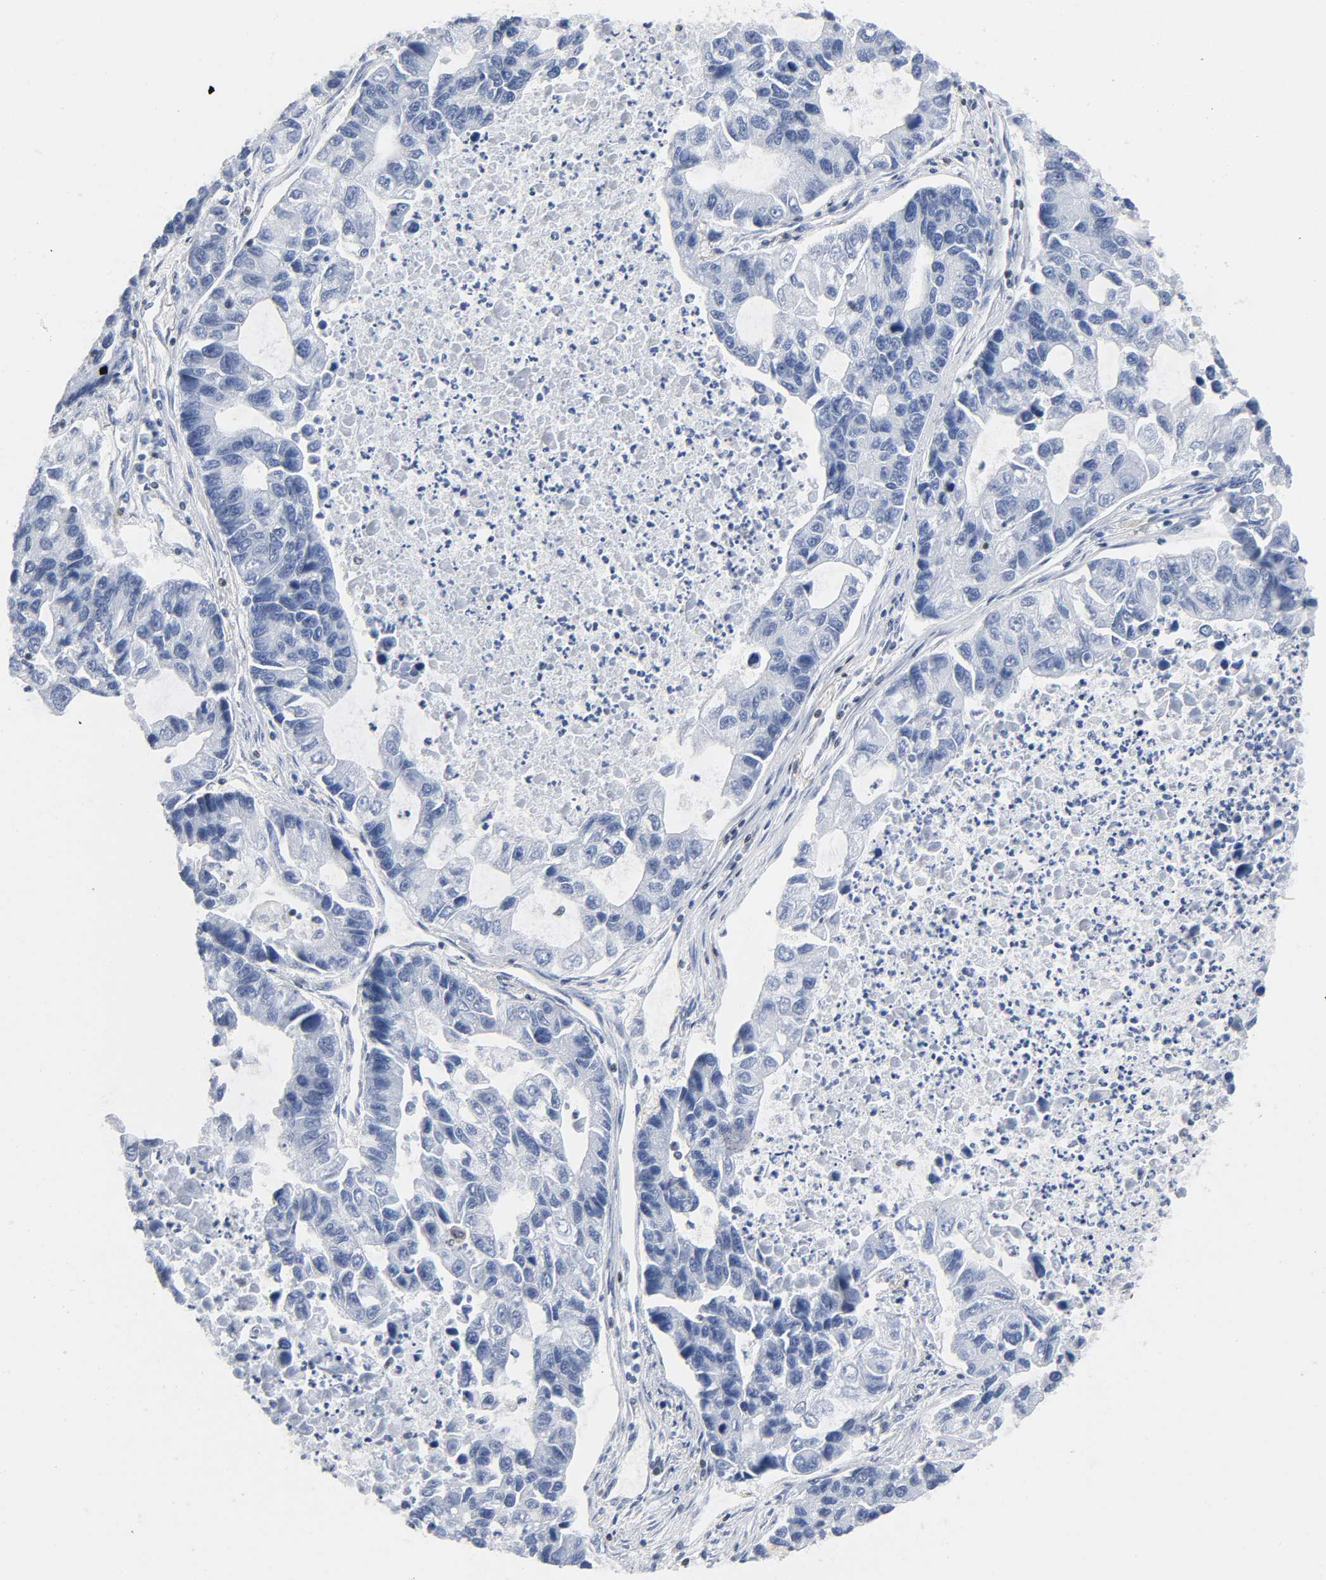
{"staining": {"intensity": "negative", "quantity": "none", "location": "none"}, "tissue": "lung cancer", "cell_type": "Tumor cells", "image_type": "cancer", "snomed": [{"axis": "morphology", "description": "Adenocarcinoma, NOS"}, {"axis": "topography", "description": "Lung"}], "caption": "Tumor cells are negative for brown protein staining in adenocarcinoma (lung). (Brightfield microscopy of DAB IHC at high magnification).", "gene": "DOK2", "patient": {"sex": "female", "age": 51}}